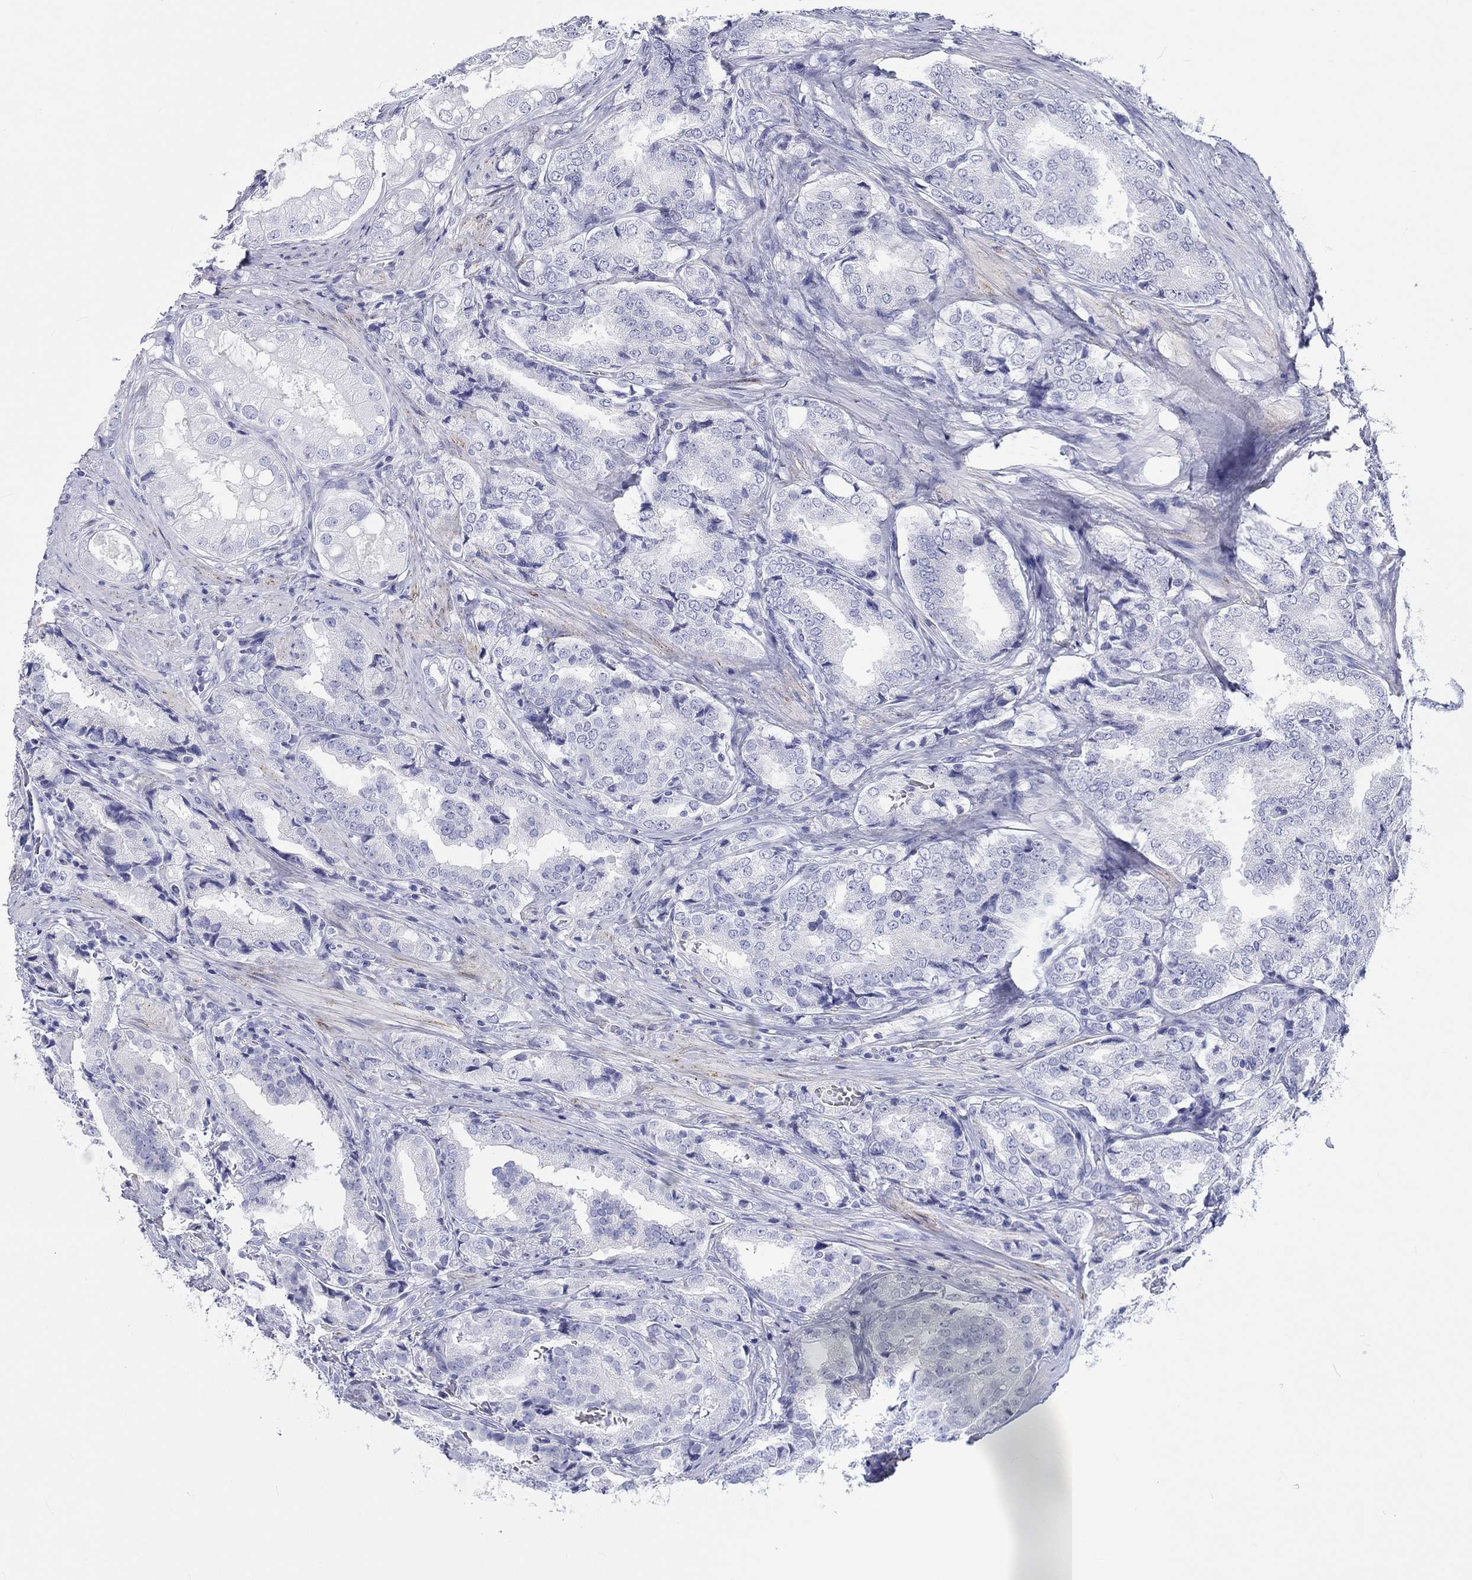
{"staining": {"intensity": "negative", "quantity": "none", "location": "none"}, "tissue": "prostate cancer", "cell_type": "Tumor cells", "image_type": "cancer", "snomed": [{"axis": "morphology", "description": "Adenocarcinoma, NOS"}, {"axis": "topography", "description": "Prostate"}], "caption": "An image of human adenocarcinoma (prostate) is negative for staining in tumor cells.", "gene": "H1-1", "patient": {"sex": "male", "age": 65}}